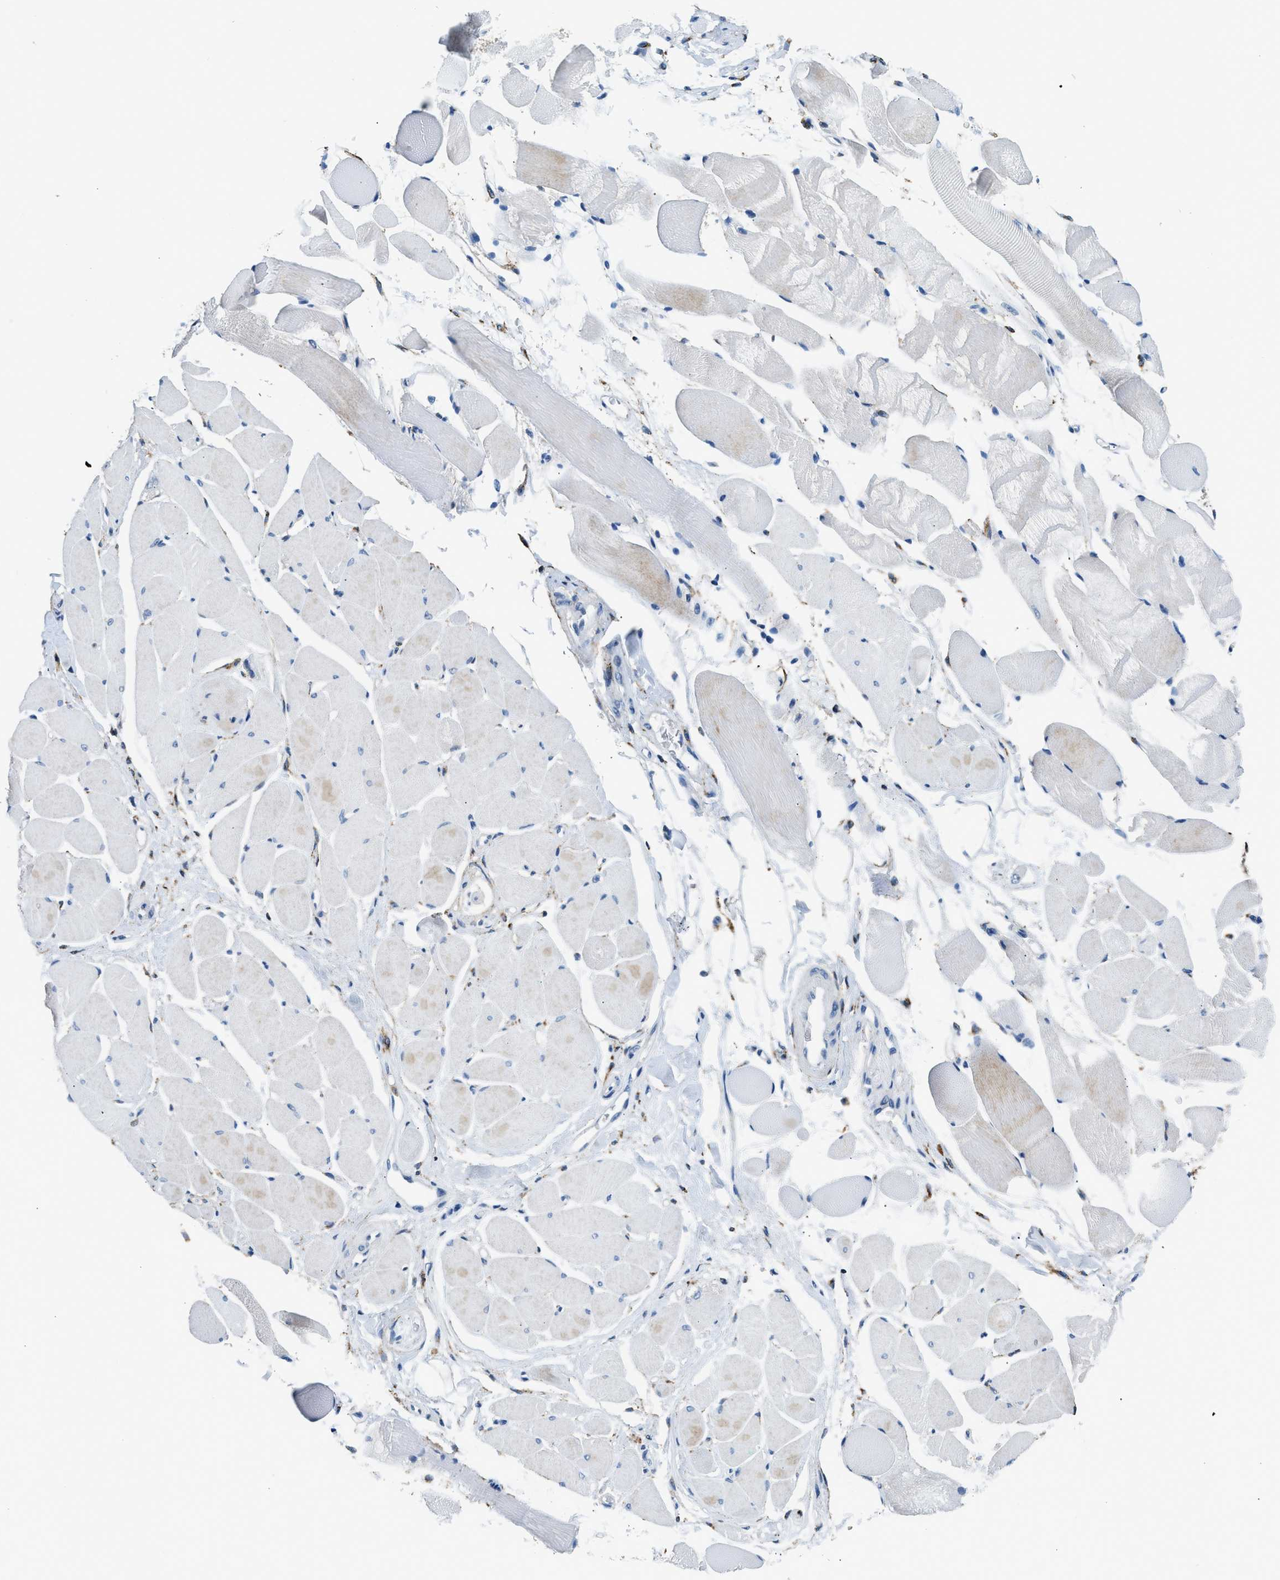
{"staining": {"intensity": "weak", "quantity": "<25%", "location": "cytoplasmic/membranous"}, "tissue": "skeletal muscle", "cell_type": "Myocytes", "image_type": "normal", "snomed": [{"axis": "morphology", "description": "Normal tissue, NOS"}, {"axis": "topography", "description": "Skeletal muscle"}, {"axis": "topography", "description": "Peripheral nerve tissue"}], "caption": "Image shows no significant protein expression in myocytes of benign skeletal muscle.", "gene": "LRP1", "patient": {"sex": "female", "age": 84}}